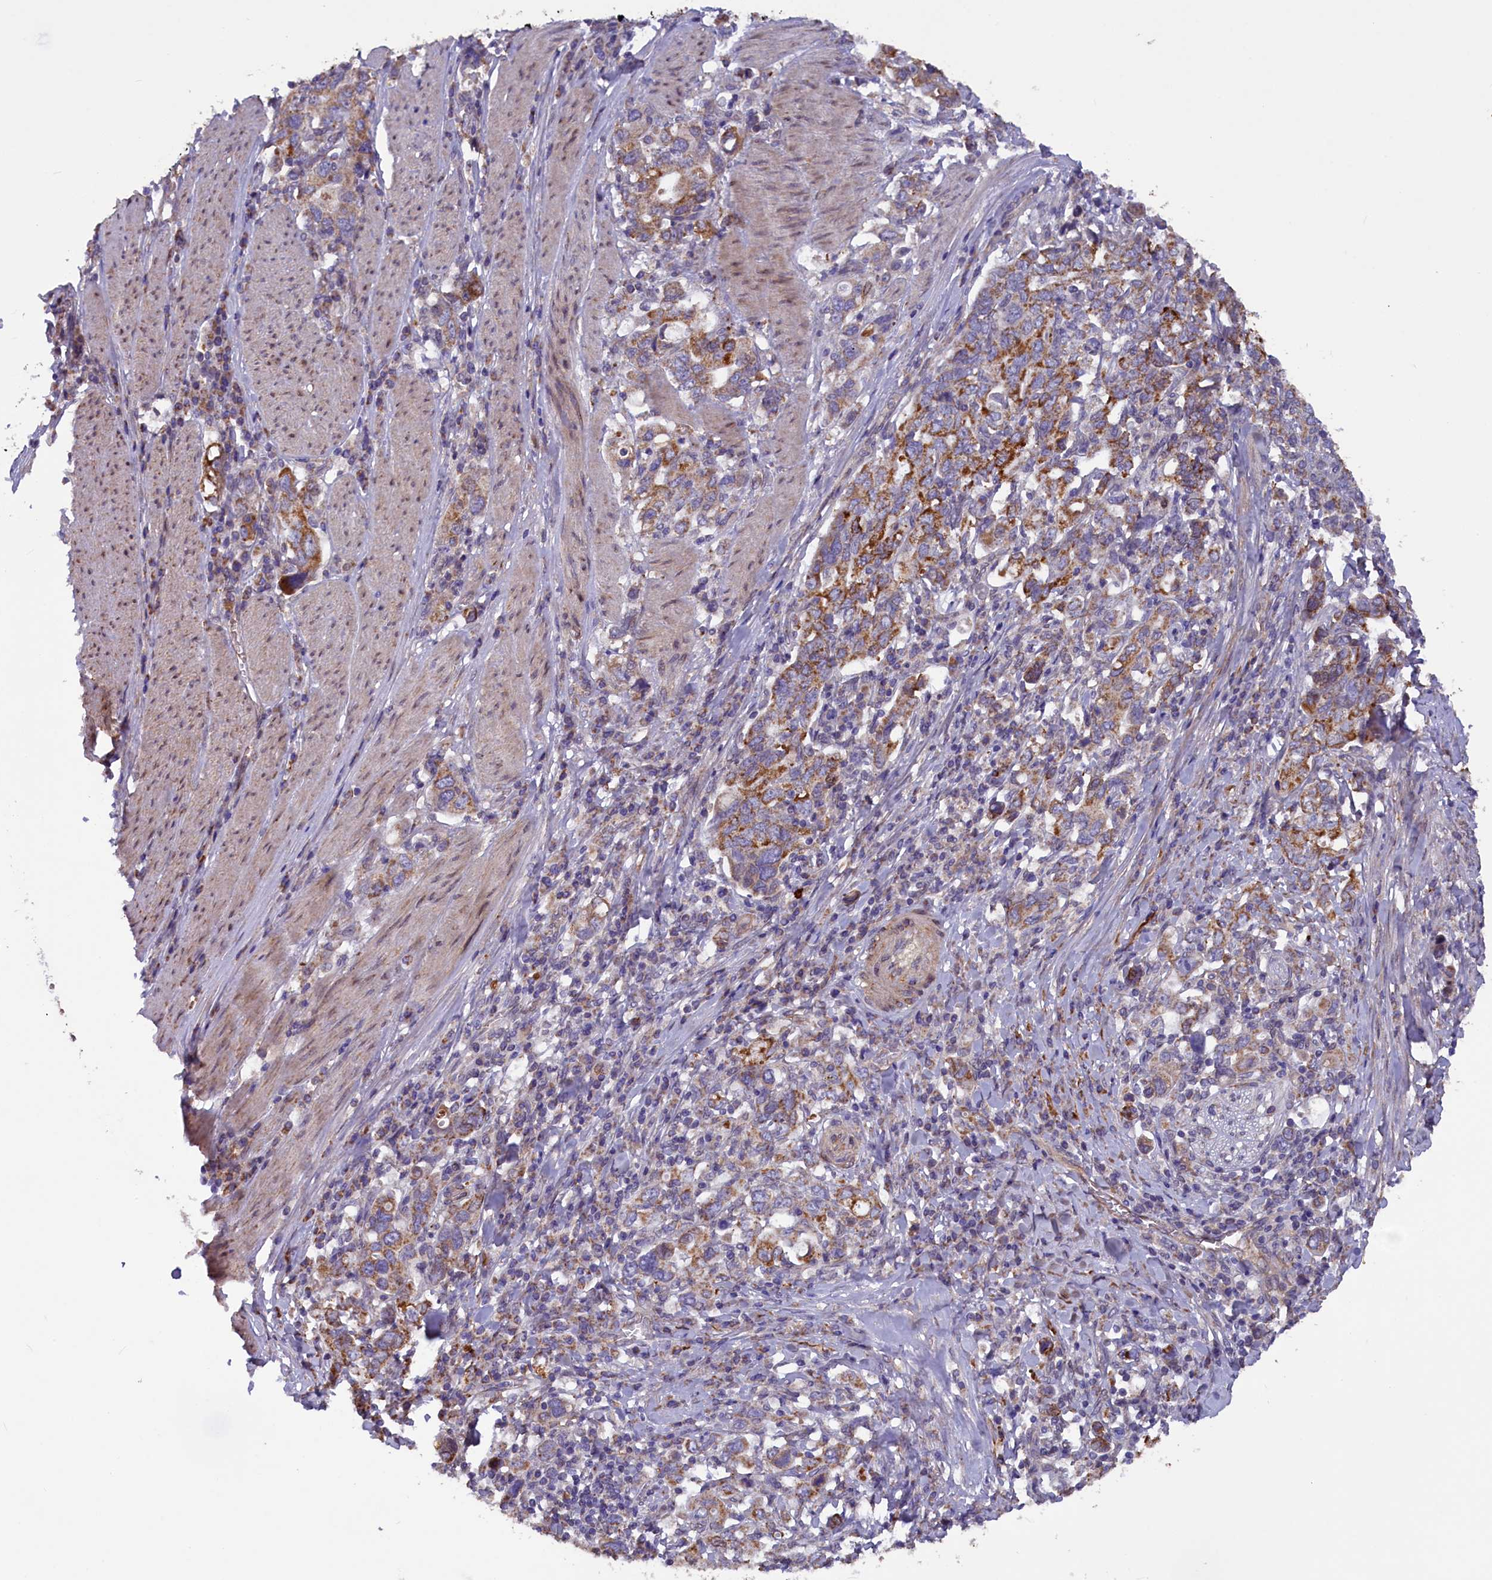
{"staining": {"intensity": "moderate", "quantity": "25%-75%", "location": "cytoplasmic/membranous"}, "tissue": "stomach cancer", "cell_type": "Tumor cells", "image_type": "cancer", "snomed": [{"axis": "morphology", "description": "Adenocarcinoma, NOS"}, {"axis": "topography", "description": "Stomach, upper"}, {"axis": "topography", "description": "Stomach"}], "caption": "High-power microscopy captured an IHC micrograph of adenocarcinoma (stomach), revealing moderate cytoplasmic/membranous positivity in about 25%-75% of tumor cells. (Brightfield microscopy of DAB IHC at high magnification).", "gene": "ACAD8", "patient": {"sex": "male", "age": 62}}